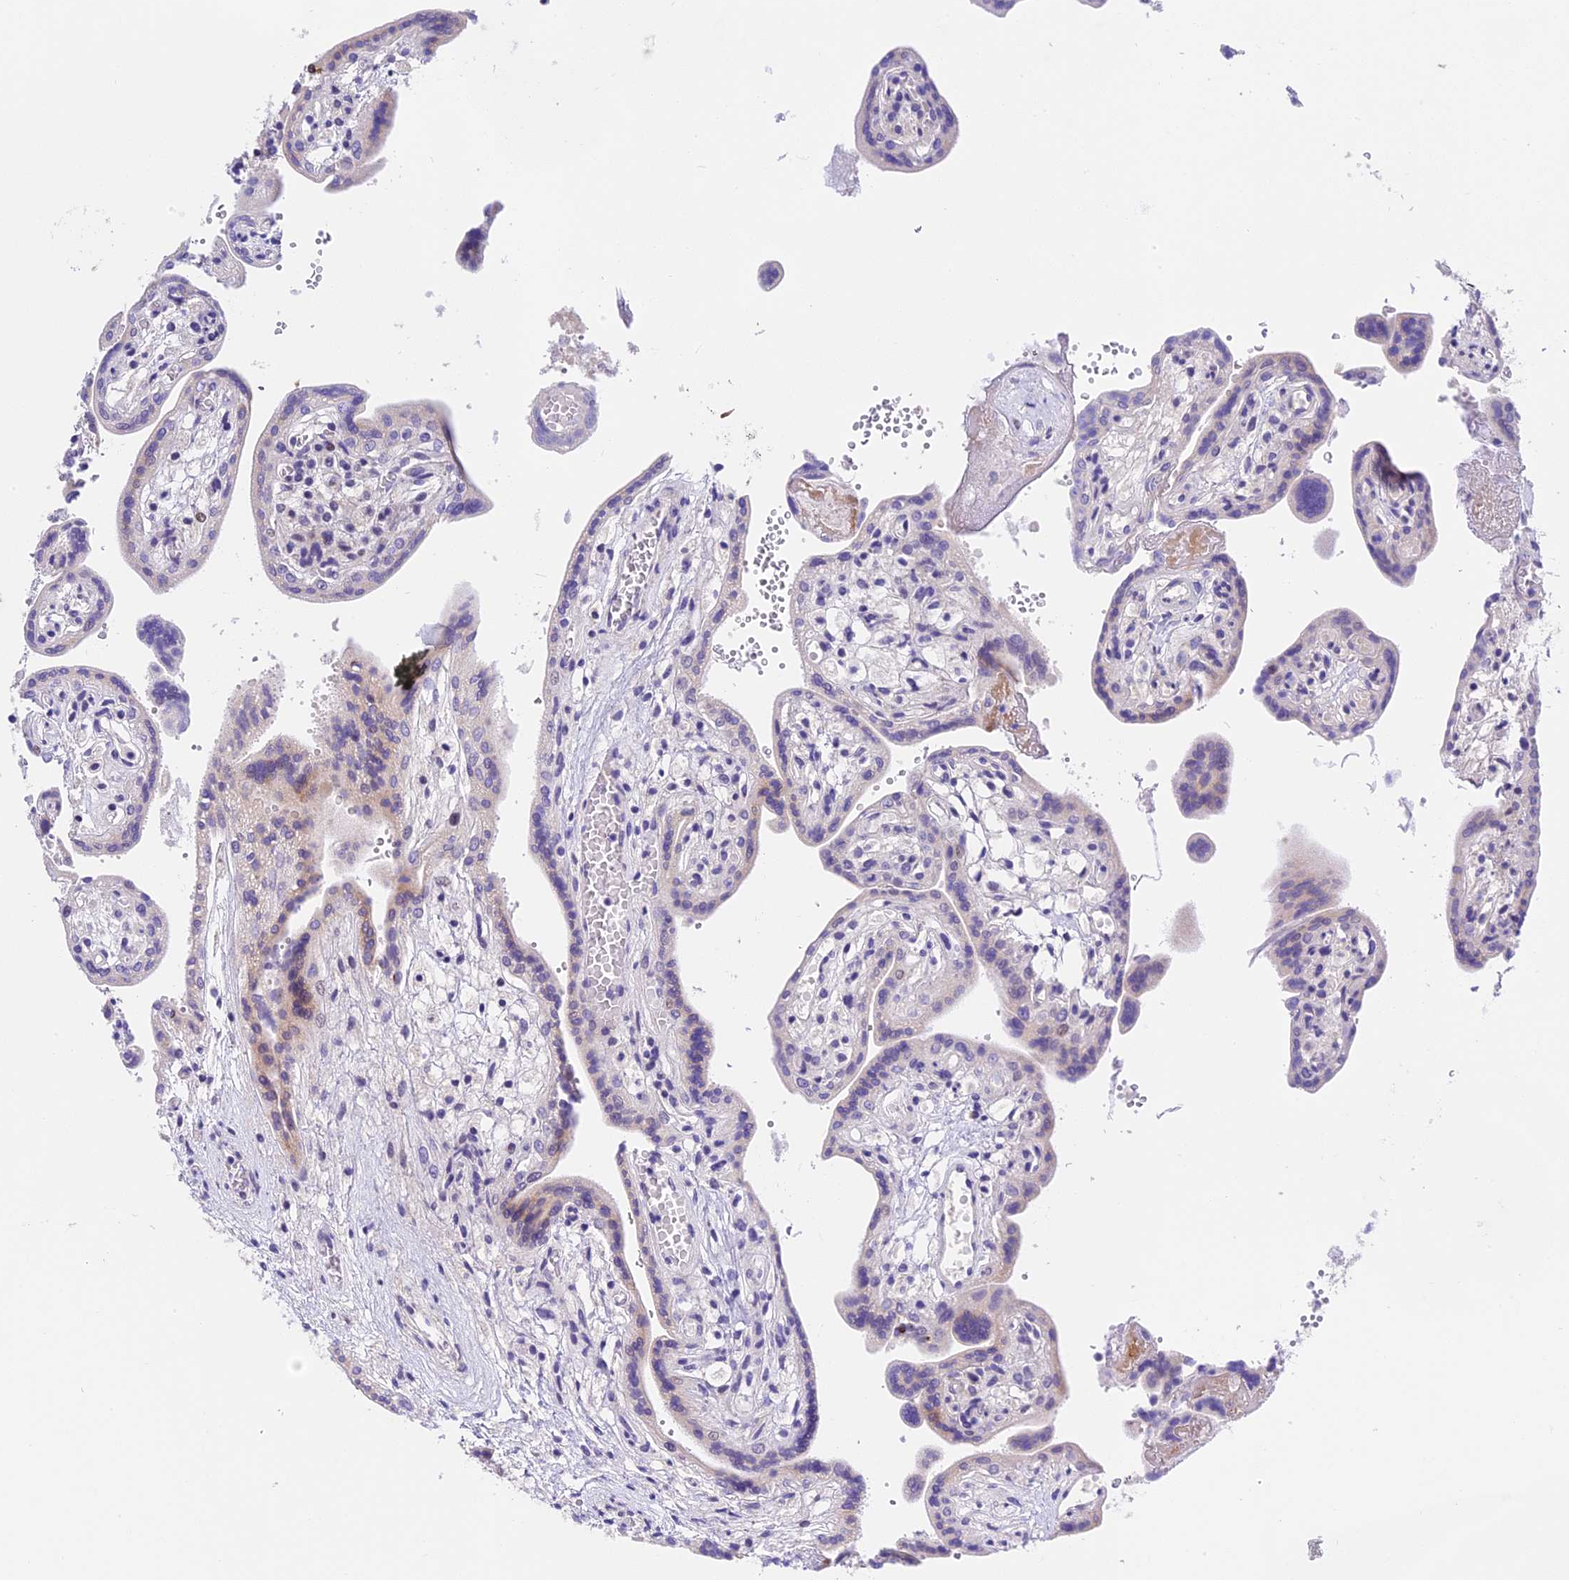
{"staining": {"intensity": "moderate", "quantity": "<25%", "location": "nuclear"}, "tissue": "placenta", "cell_type": "Trophoblastic cells", "image_type": "normal", "snomed": [{"axis": "morphology", "description": "Normal tissue, NOS"}, {"axis": "topography", "description": "Placenta"}], "caption": "Human placenta stained with a brown dye reveals moderate nuclear positive staining in about <25% of trophoblastic cells.", "gene": "MIDN", "patient": {"sex": "female", "age": 37}}